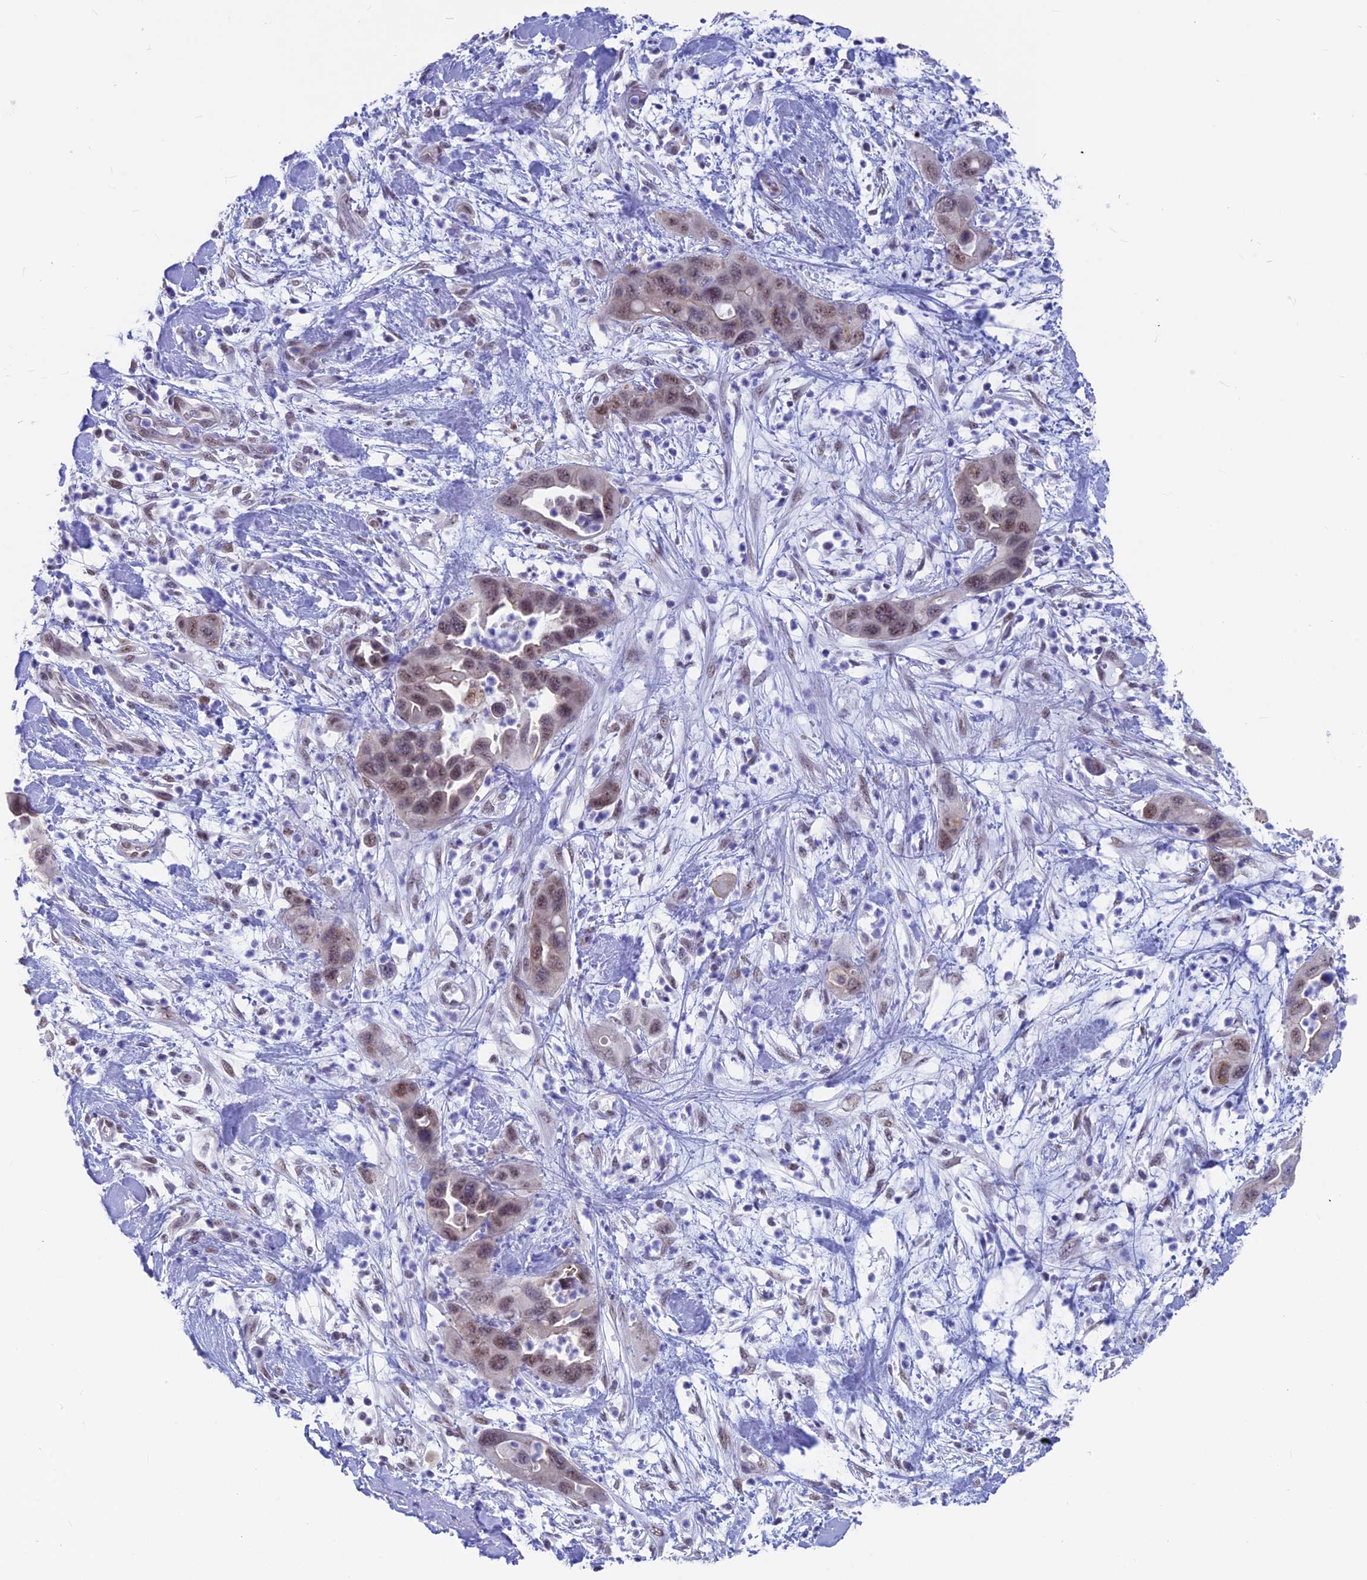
{"staining": {"intensity": "moderate", "quantity": ">75%", "location": "nuclear"}, "tissue": "pancreatic cancer", "cell_type": "Tumor cells", "image_type": "cancer", "snomed": [{"axis": "morphology", "description": "Adenocarcinoma, NOS"}, {"axis": "topography", "description": "Pancreas"}], "caption": "Pancreatic cancer (adenocarcinoma) stained with a brown dye reveals moderate nuclear positive staining in about >75% of tumor cells.", "gene": "SRSF5", "patient": {"sex": "female", "age": 71}}